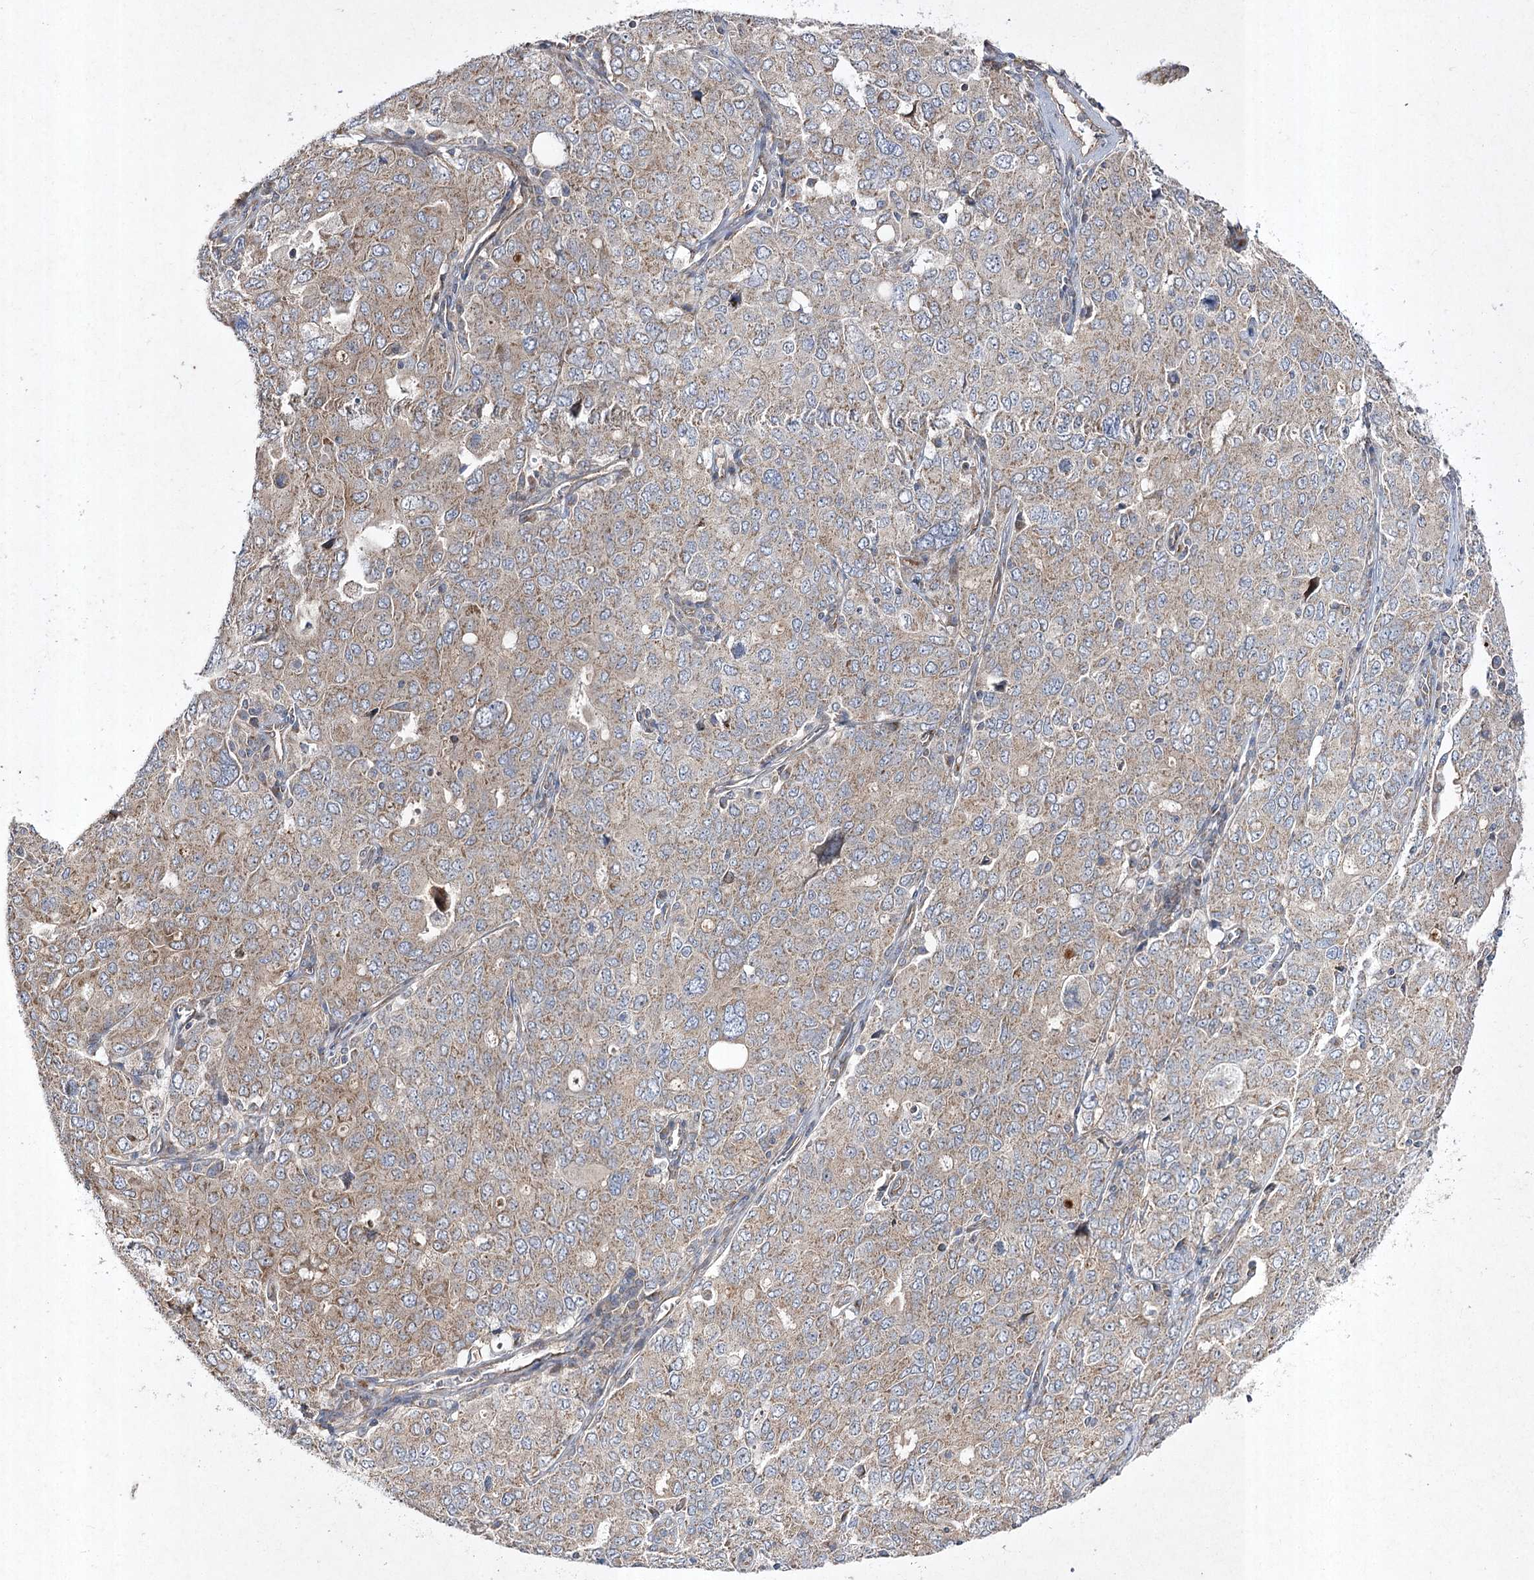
{"staining": {"intensity": "weak", "quantity": ">75%", "location": "cytoplasmic/membranous"}, "tissue": "ovarian cancer", "cell_type": "Tumor cells", "image_type": "cancer", "snomed": [{"axis": "morphology", "description": "Carcinoma, endometroid"}, {"axis": "topography", "description": "Ovary"}], "caption": "Approximately >75% of tumor cells in endometroid carcinoma (ovarian) show weak cytoplasmic/membranous protein staining as visualized by brown immunohistochemical staining.", "gene": "FANCL", "patient": {"sex": "female", "age": 62}}